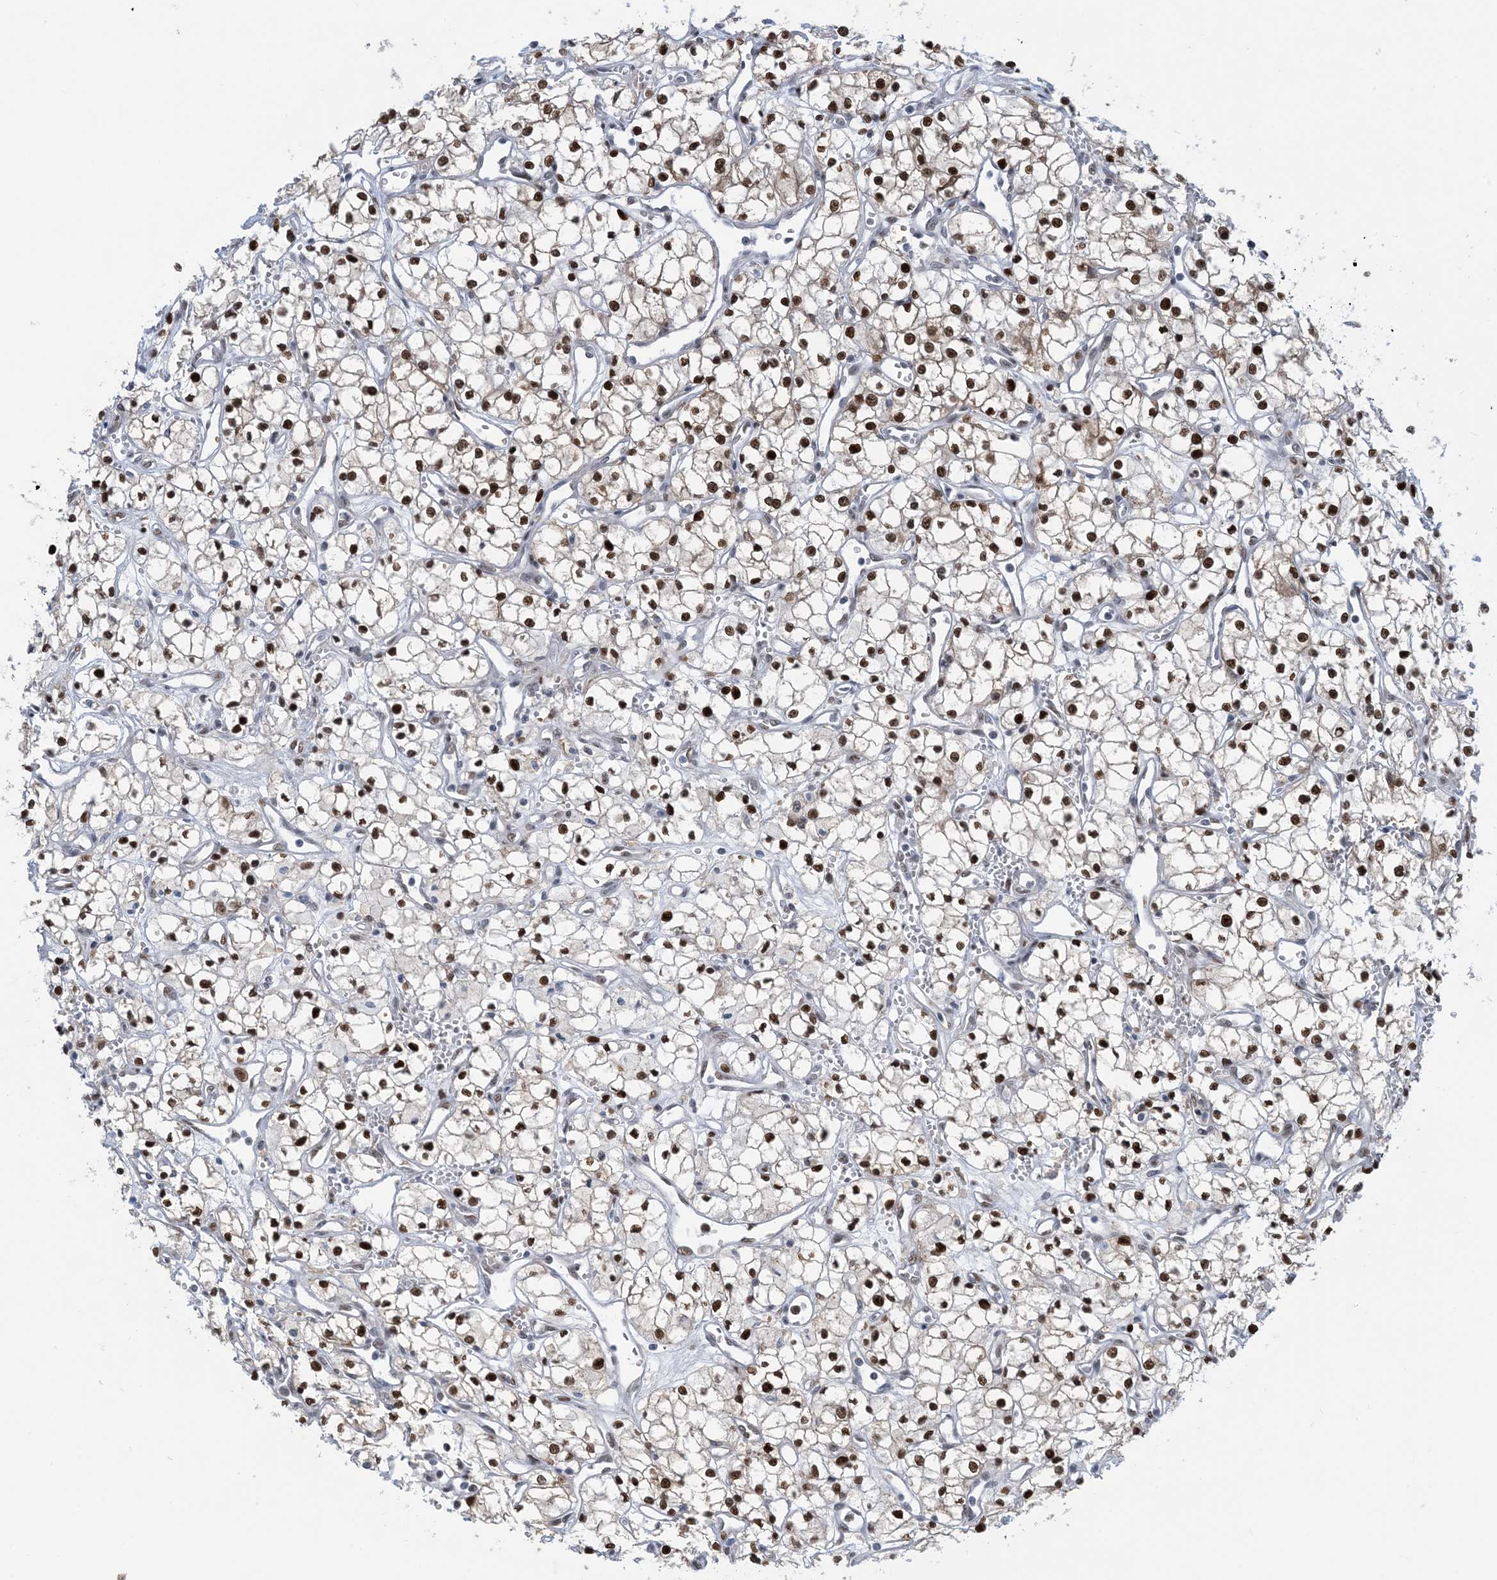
{"staining": {"intensity": "strong", "quantity": ">75%", "location": "nuclear"}, "tissue": "renal cancer", "cell_type": "Tumor cells", "image_type": "cancer", "snomed": [{"axis": "morphology", "description": "Adenocarcinoma, NOS"}, {"axis": "topography", "description": "Kidney"}], "caption": "Immunohistochemical staining of adenocarcinoma (renal) demonstrates high levels of strong nuclear staining in approximately >75% of tumor cells.", "gene": "HEMK1", "patient": {"sex": "male", "age": 59}}